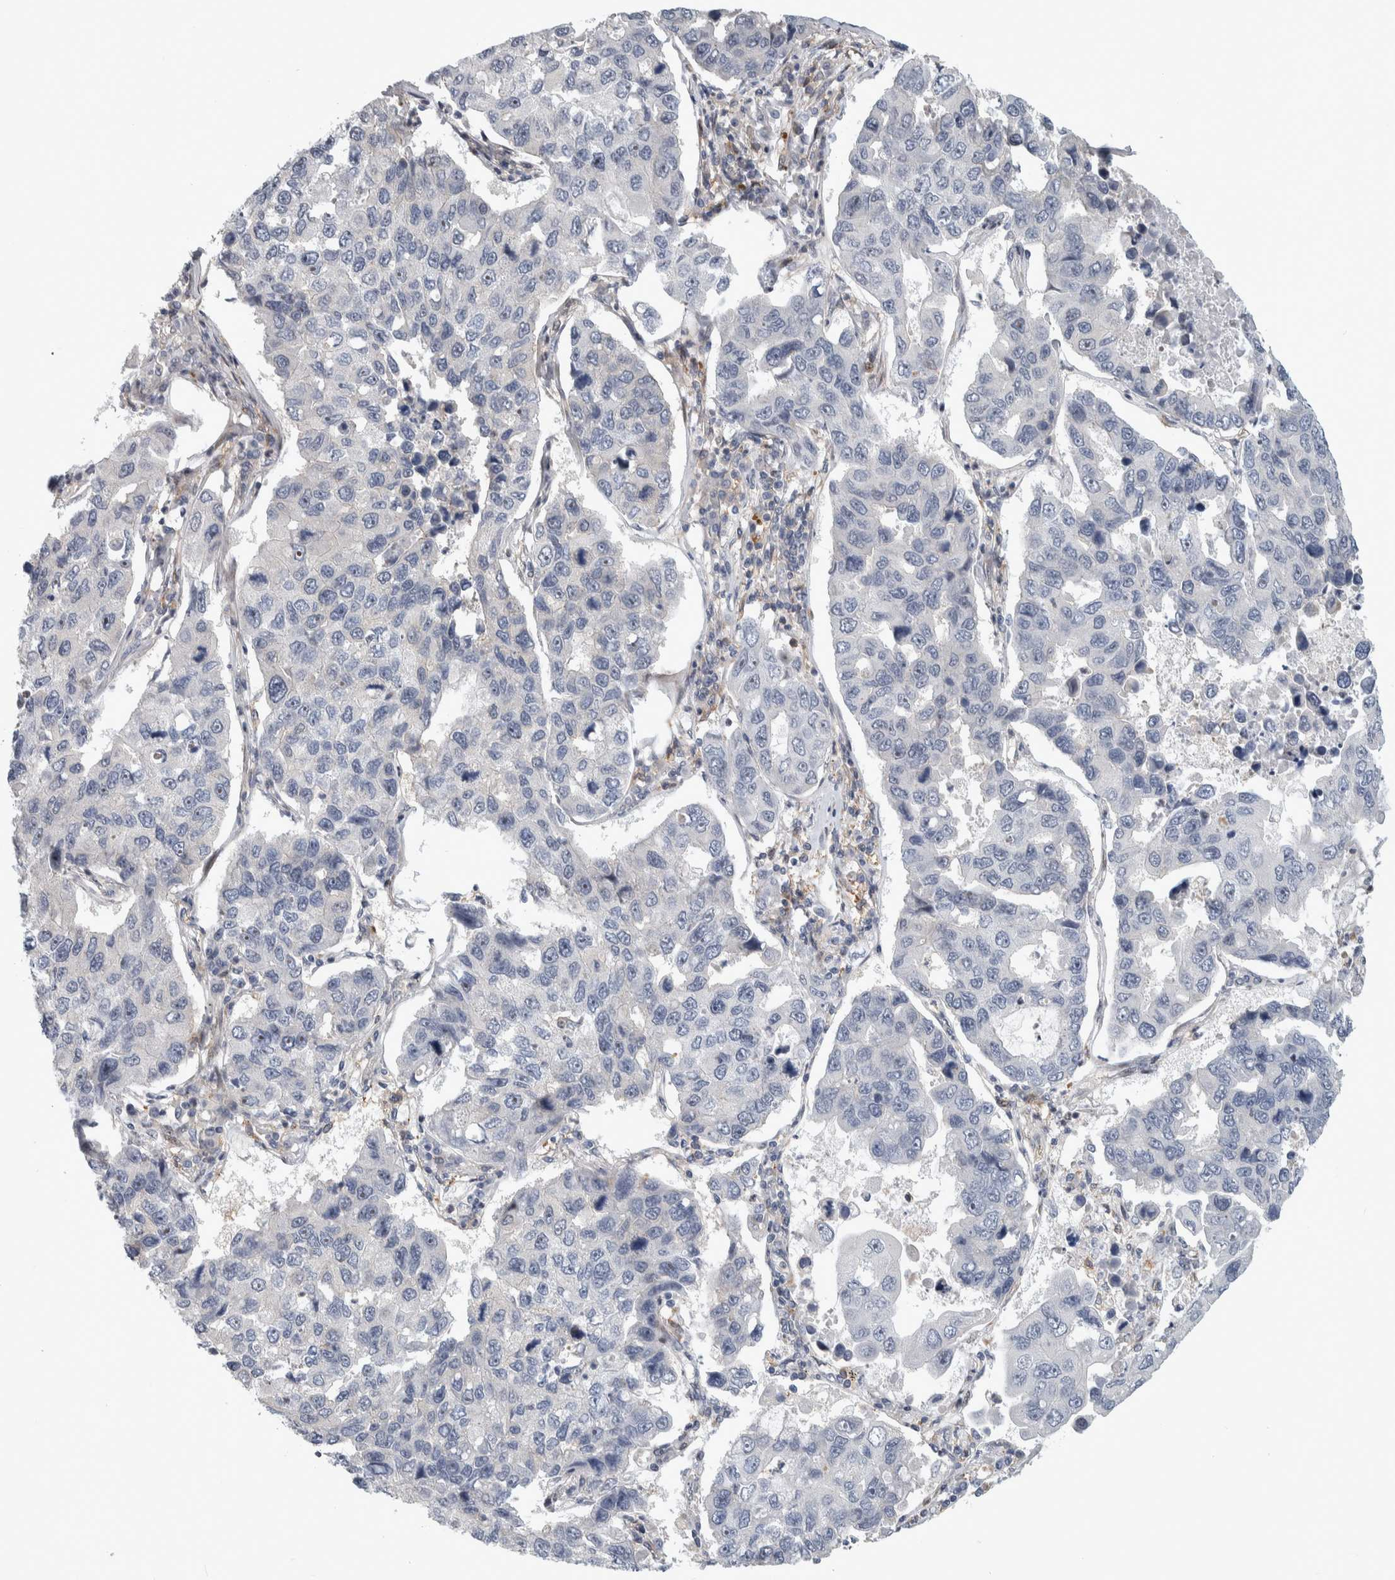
{"staining": {"intensity": "negative", "quantity": "none", "location": "none"}, "tissue": "lung cancer", "cell_type": "Tumor cells", "image_type": "cancer", "snomed": [{"axis": "morphology", "description": "Adenocarcinoma, NOS"}, {"axis": "topography", "description": "Lung"}], "caption": "Human lung cancer stained for a protein using immunohistochemistry (IHC) shows no positivity in tumor cells.", "gene": "MSL1", "patient": {"sex": "male", "age": 64}}